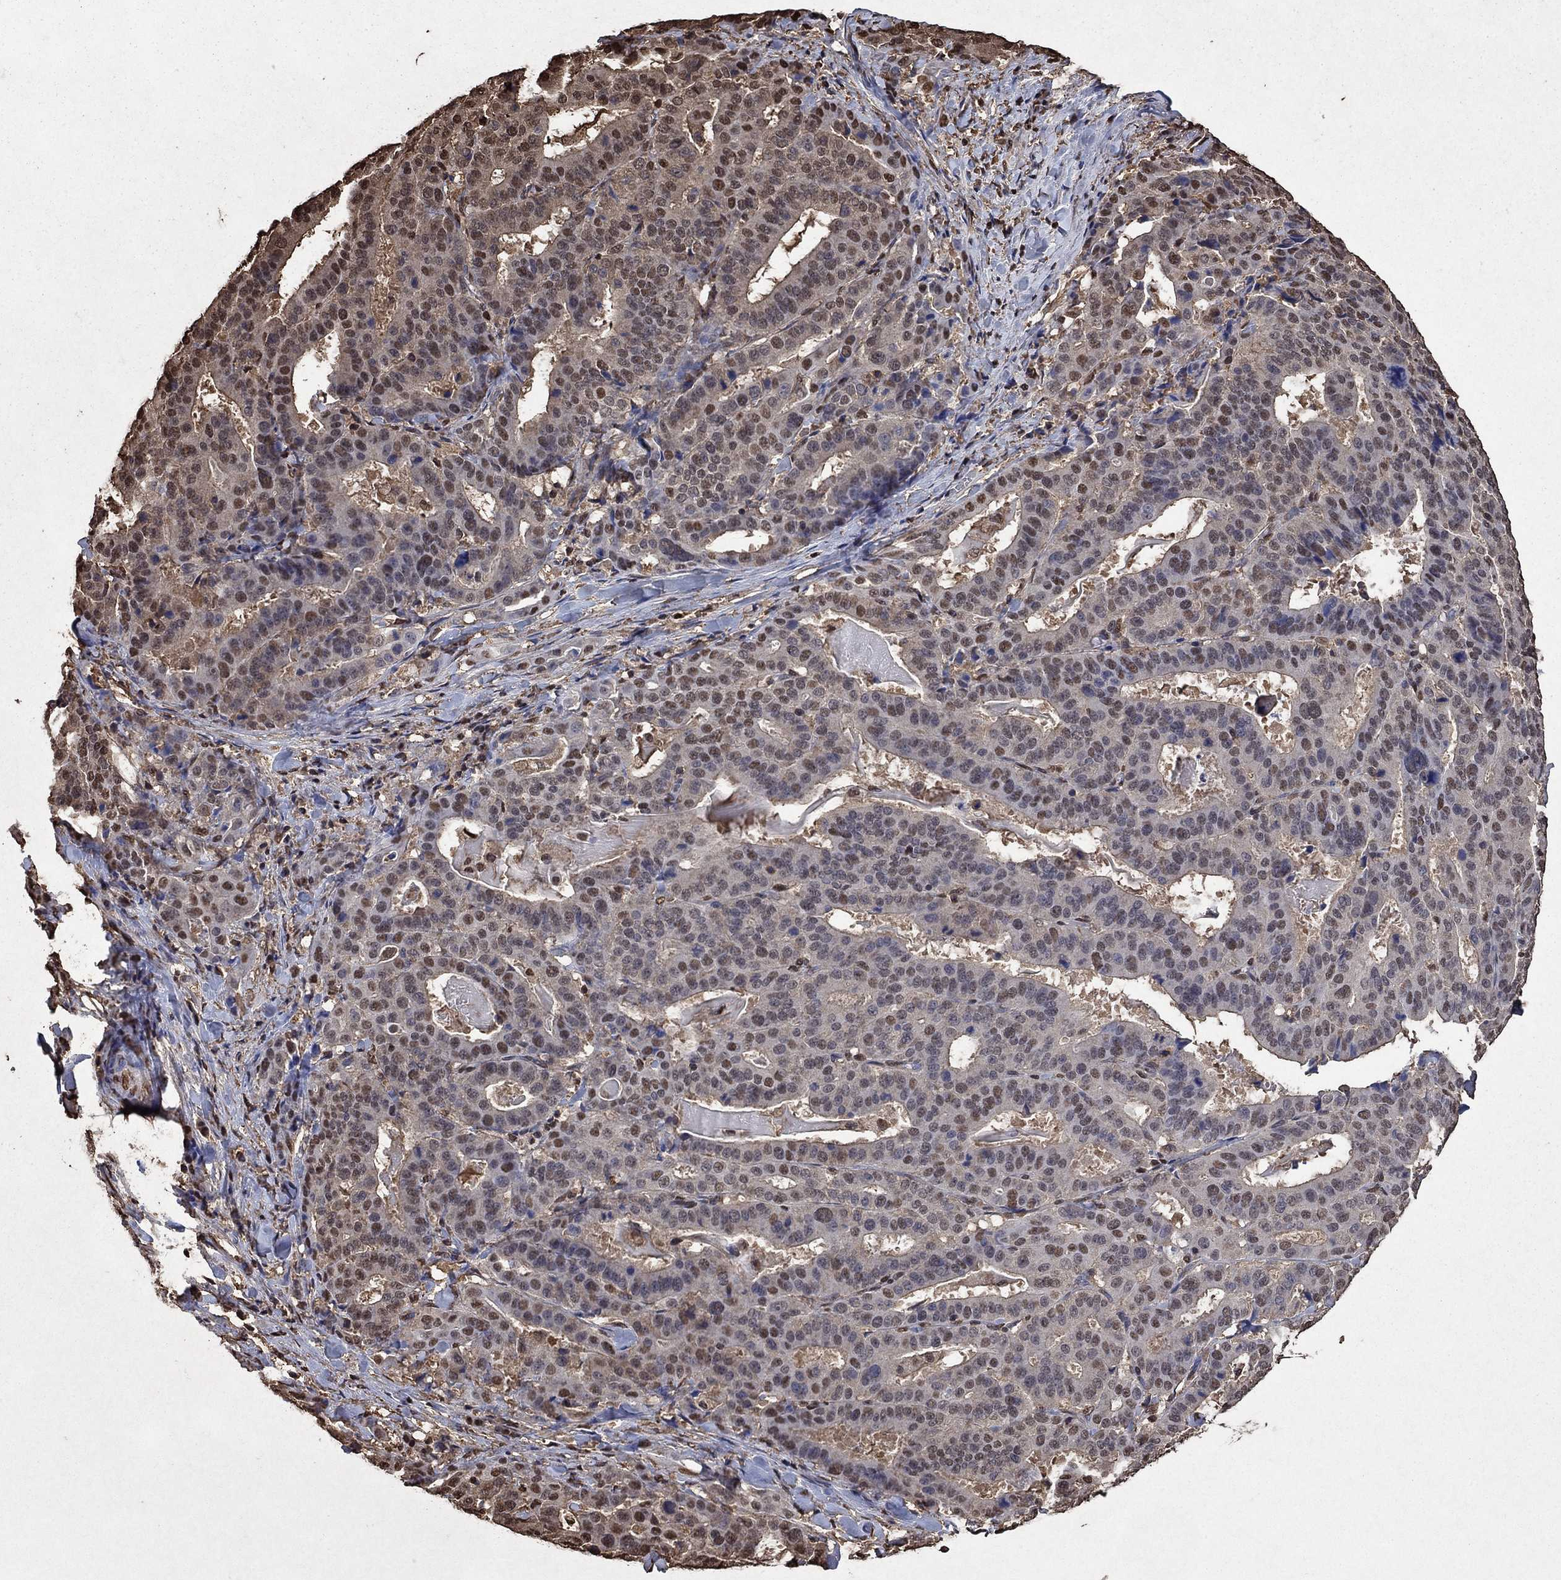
{"staining": {"intensity": "moderate", "quantity": "<25%", "location": "nuclear"}, "tissue": "stomach cancer", "cell_type": "Tumor cells", "image_type": "cancer", "snomed": [{"axis": "morphology", "description": "Adenocarcinoma, NOS"}, {"axis": "topography", "description": "Stomach"}], "caption": "A high-resolution histopathology image shows immunohistochemistry staining of adenocarcinoma (stomach), which exhibits moderate nuclear positivity in approximately <25% of tumor cells. Using DAB (3,3'-diaminobenzidine) (brown) and hematoxylin (blue) stains, captured at high magnification using brightfield microscopy.", "gene": "GAPDH", "patient": {"sex": "male", "age": 48}}